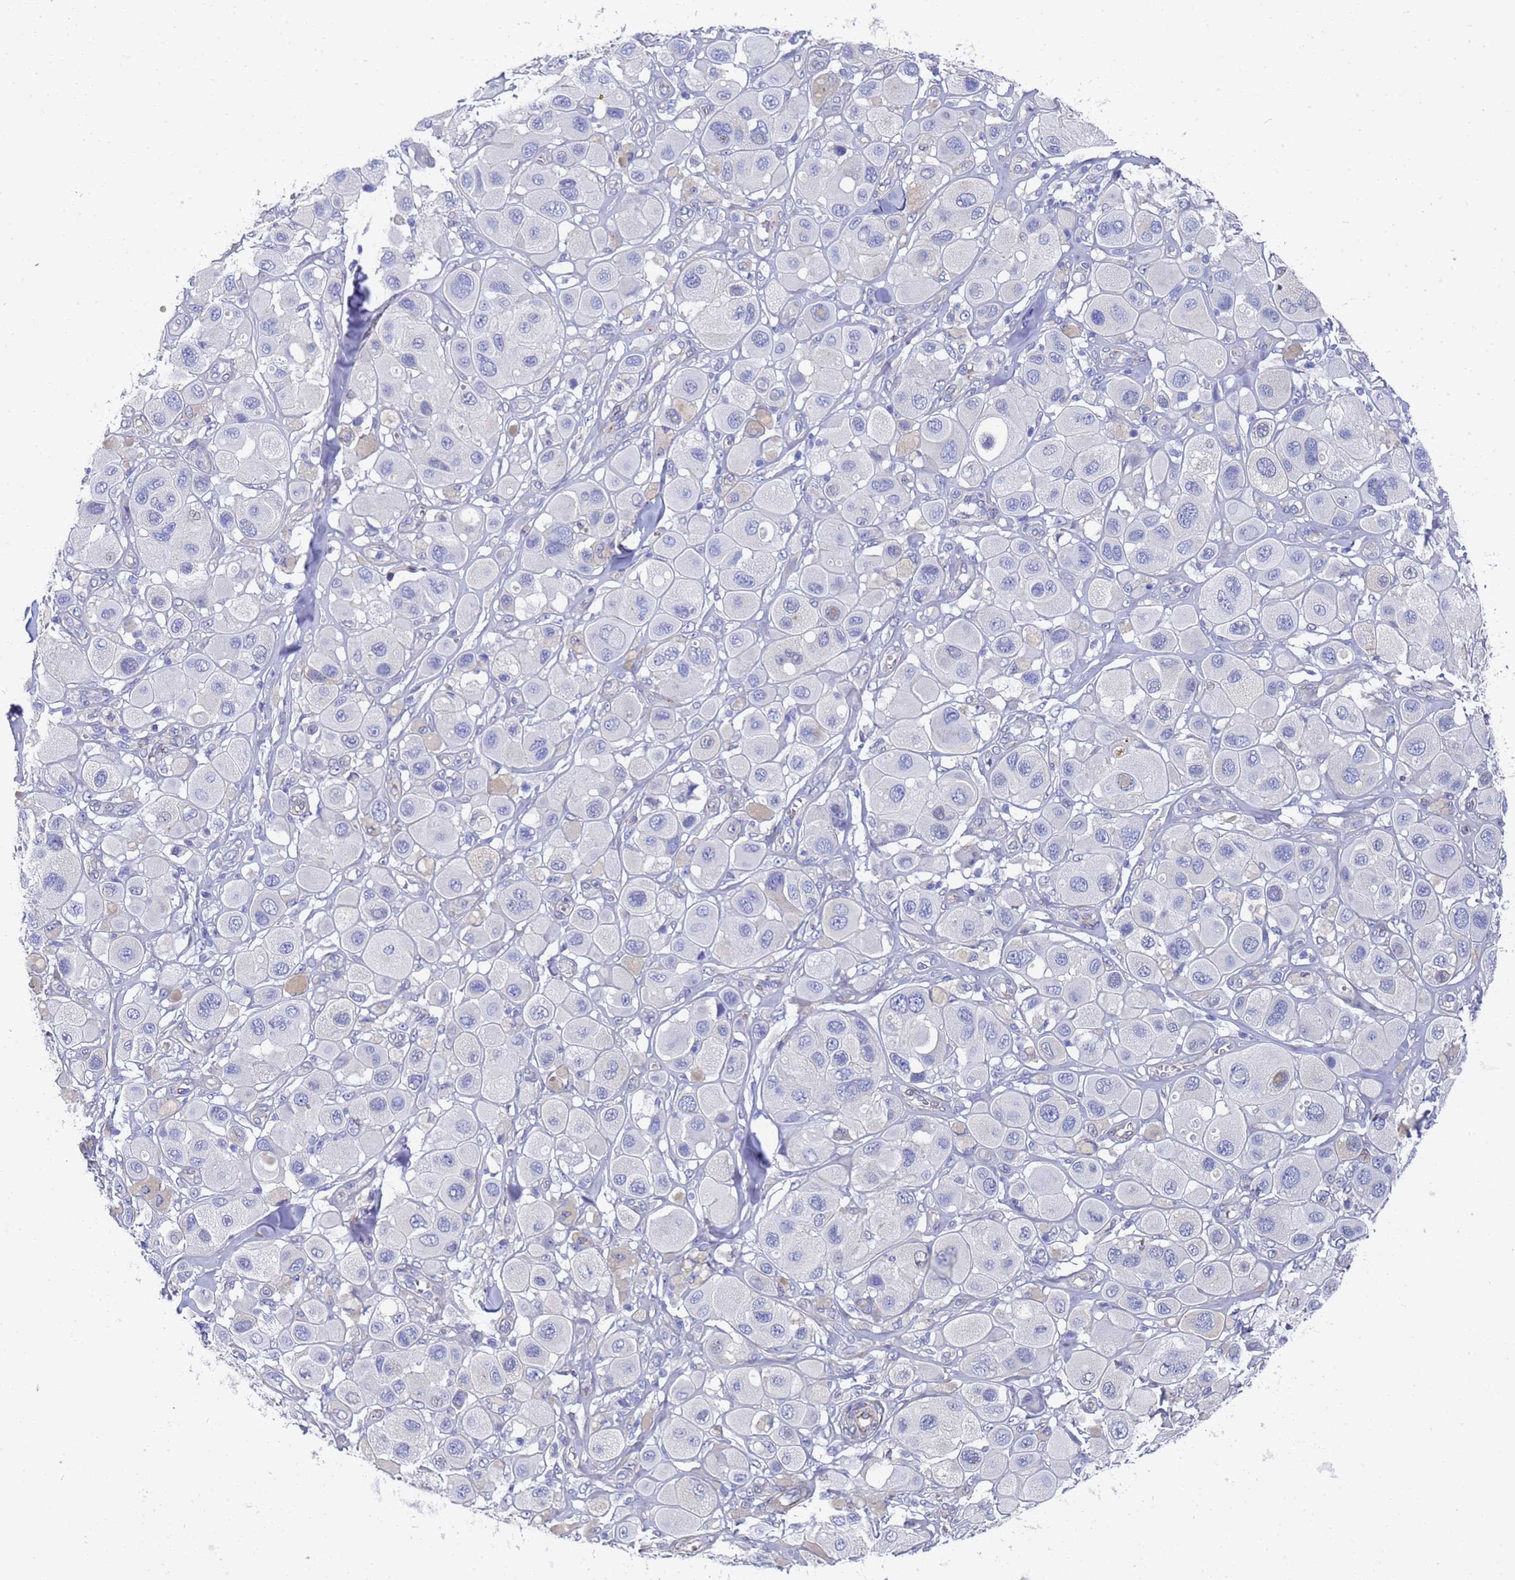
{"staining": {"intensity": "negative", "quantity": "none", "location": "none"}, "tissue": "melanoma", "cell_type": "Tumor cells", "image_type": "cancer", "snomed": [{"axis": "morphology", "description": "Malignant melanoma, Metastatic site"}, {"axis": "topography", "description": "Skin"}], "caption": "DAB (3,3'-diaminobenzidine) immunohistochemical staining of human melanoma shows no significant staining in tumor cells. (Immunohistochemistry (ihc), brightfield microscopy, high magnification).", "gene": "TUBB1", "patient": {"sex": "male", "age": 41}}